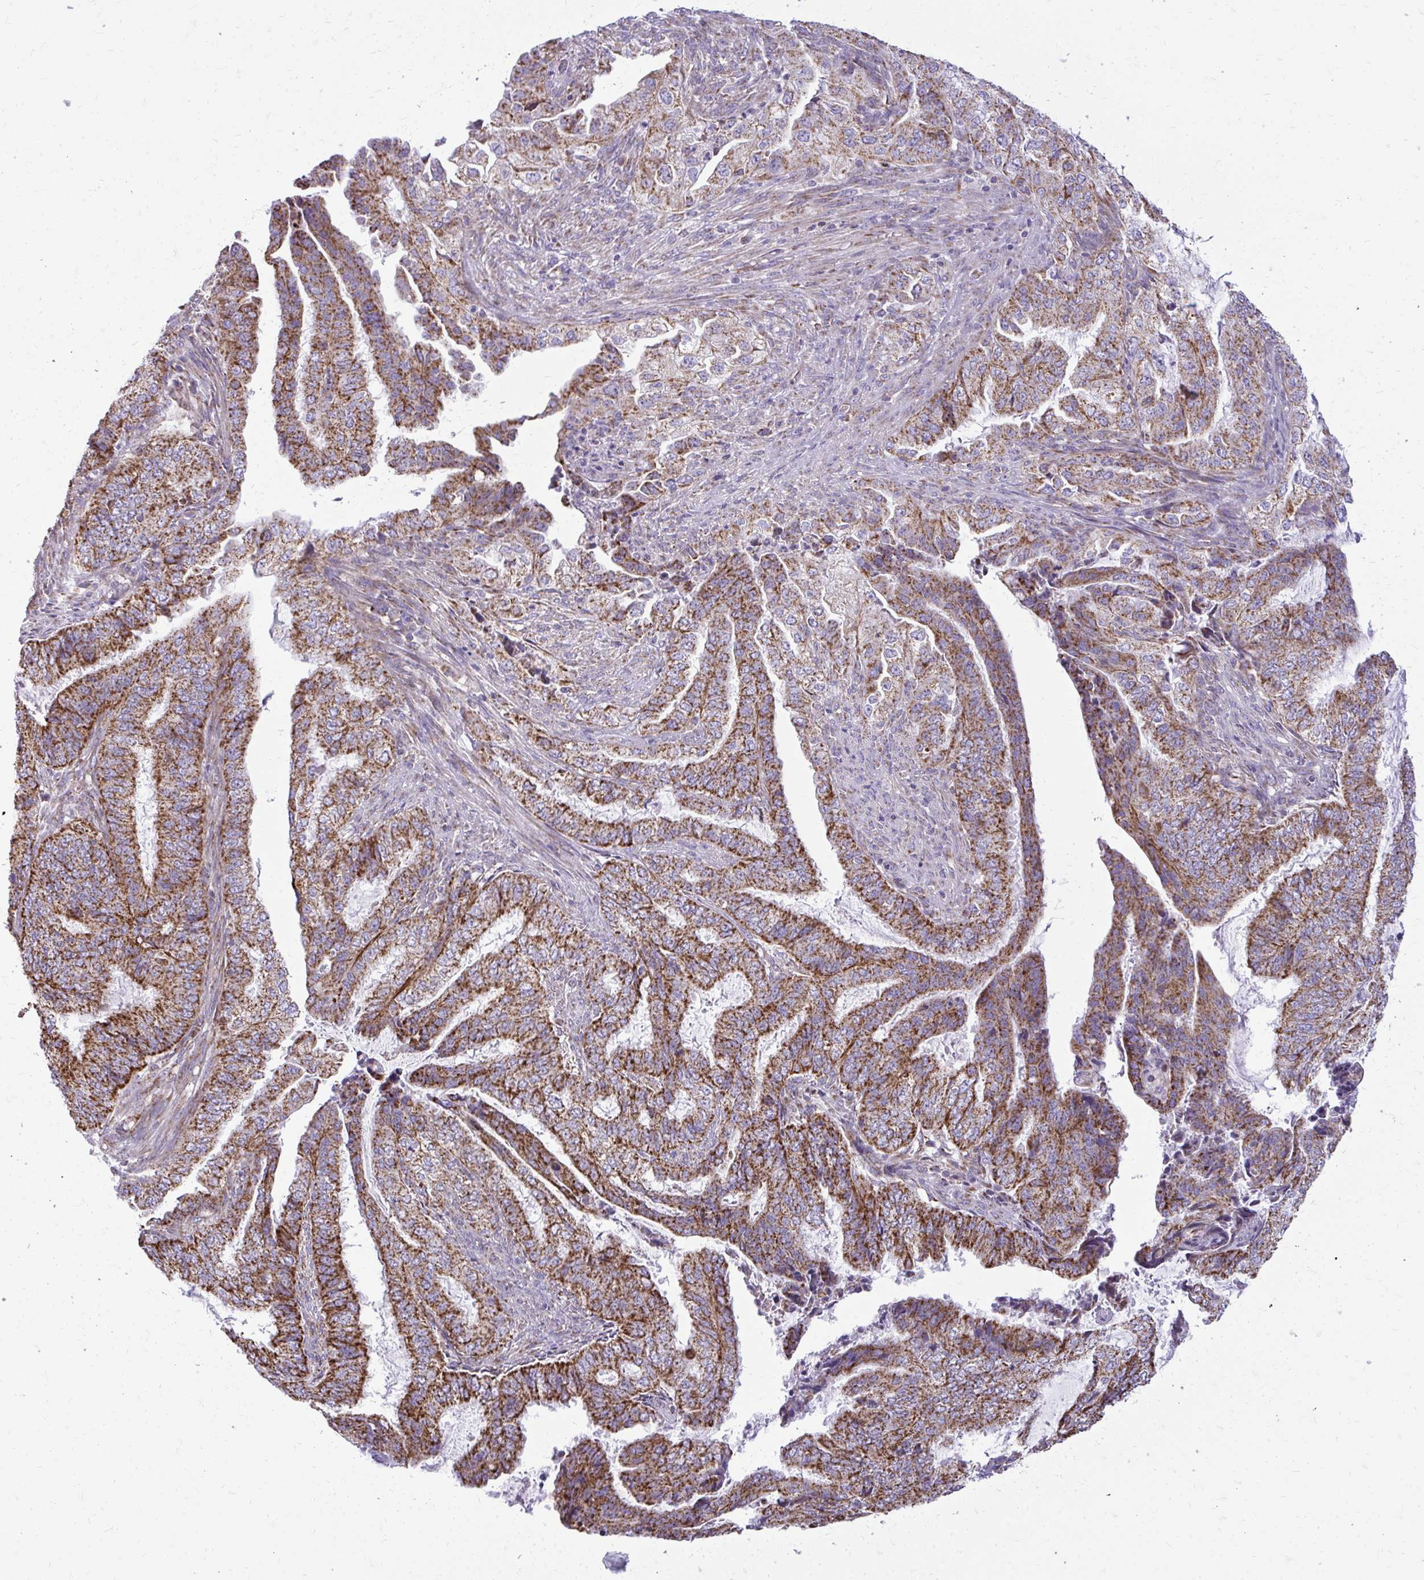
{"staining": {"intensity": "strong", "quantity": ">75%", "location": "cytoplasmic/membranous"}, "tissue": "endometrial cancer", "cell_type": "Tumor cells", "image_type": "cancer", "snomed": [{"axis": "morphology", "description": "Adenocarcinoma, NOS"}, {"axis": "topography", "description": "Endometrium"}], "caption": "Protein staining of endometrial cancer (adenocarcinoma) tissue shows strong cytoplasmic/membranous expression in approximately >75% of tumor cells.", "gene": "IFIT1", "patient": {"sex": "female", "age": 51}}